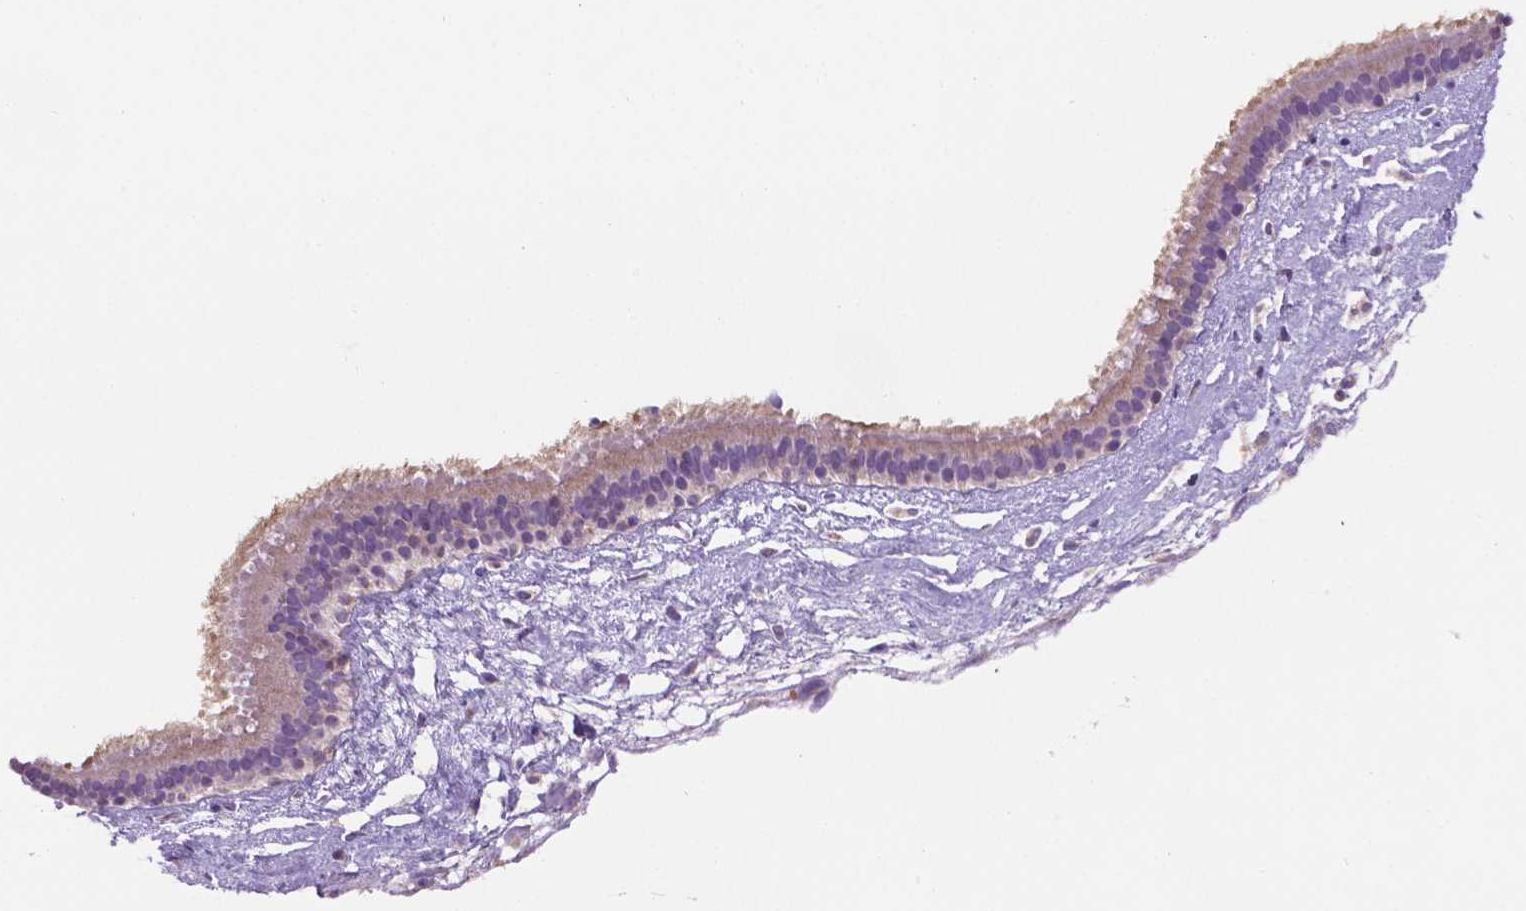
{"staining": {"intensity": "weak", "quantity": "25%-75%", "location": "cytoplasmic/membranous"}, "tissue": "nasopharynx", "cell_type": "Respiratory epithelial cells", "image_type": "normal", "snomed": [{"axis": "morphology", "description": "Normal tissue, NOS"}, {"axis": "topography", "description": "Nasopharynx"}], "caption": "This image exhibits normal nasopharynx stained with immunohistochemistry to label a protein in brown. The cytoplasmic/membranous of respiratory epithelial cells show weak positivity for the protein. Nuclei are counter-stained blue.", "gene": "CSPG5", "patient": {"sex": "male", "age": 24}}